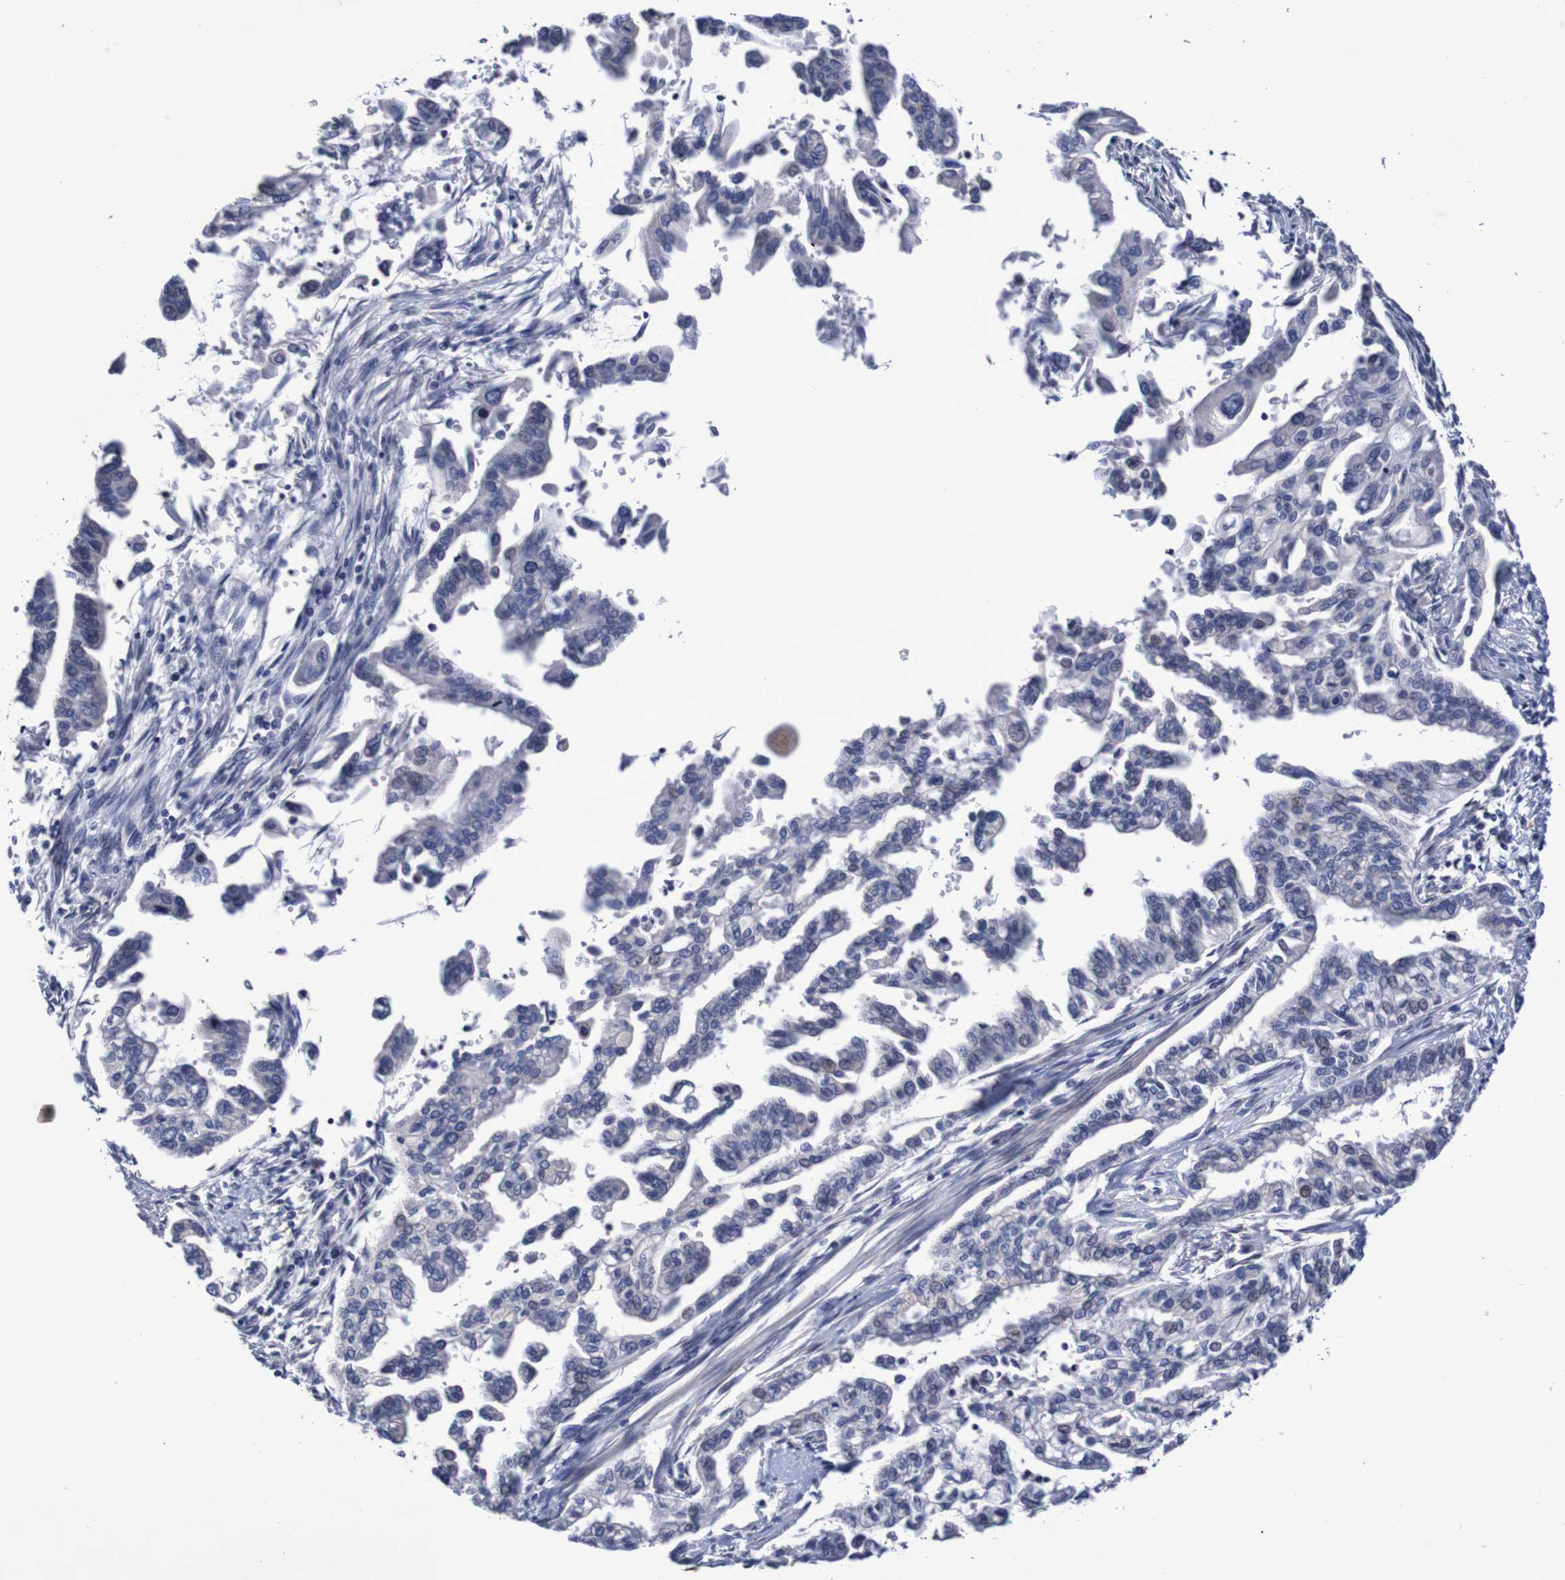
{"staining": {"intensity": "negative", "quantity": "none", "location": "none"}, "tissue": "pancreatic cancer", "cell_type": "Tumor cells", "image_type": "cancer", "snomed": [{"axis": "morphology", "description": "Normal tissue, NOS"}, {"axis": "topography", "description": "Pancreas"}], "caption": "IHC micrograph of pancreatic cancer stained for a protein (brown), which reveals no staining in tumor cells. The staining was performed using DAB (3,3'-diaminobenzidine) to visualize the protein expression in brown, while the nuclei were stained in blue with hematoxylin (Magnification: 20x).", "gene": "ACVR1C", "patient": {"sex": "male", "age": 42}}